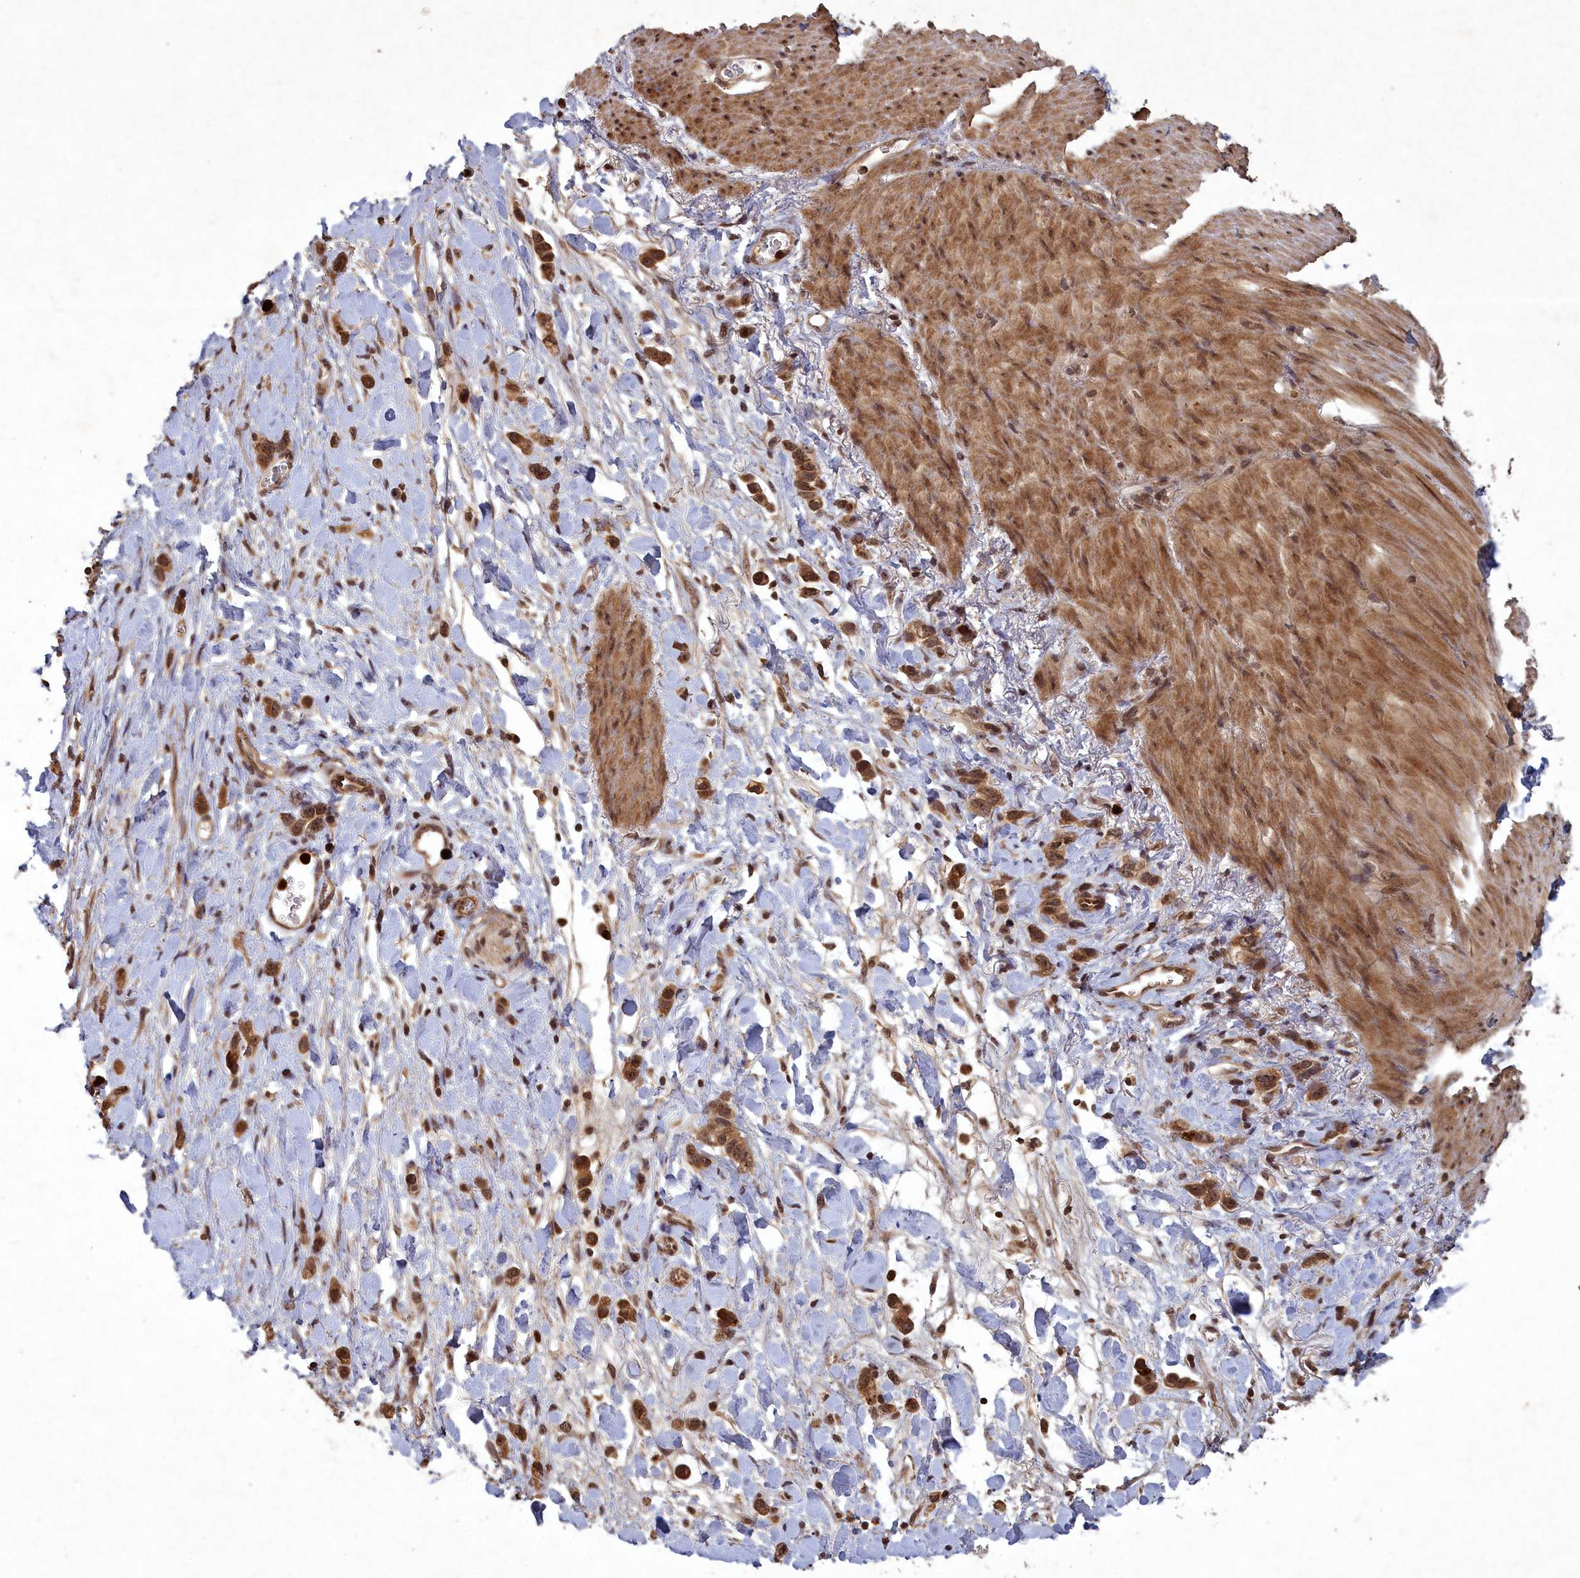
{"staining": {"intensity": "strong", "quantity": ">75%", "location": "cytoplasmic/membranous"}, "tissue": "stomach cancer", "cell_type": "Tumor cells", "image_type": "cancer", "snomed": [{"axis": "morphology", "description": "Adenocarcinoma, NOS"}, {"axis": "topography", "description": "Stomach"}], "caption": "The immunohistochemical stain shows strong cytoplasmic/membranous staining in tumor cells of stomach cancer tissue.", "gene": "SRMS", "patient": {"sex": "female", "age": 65}}